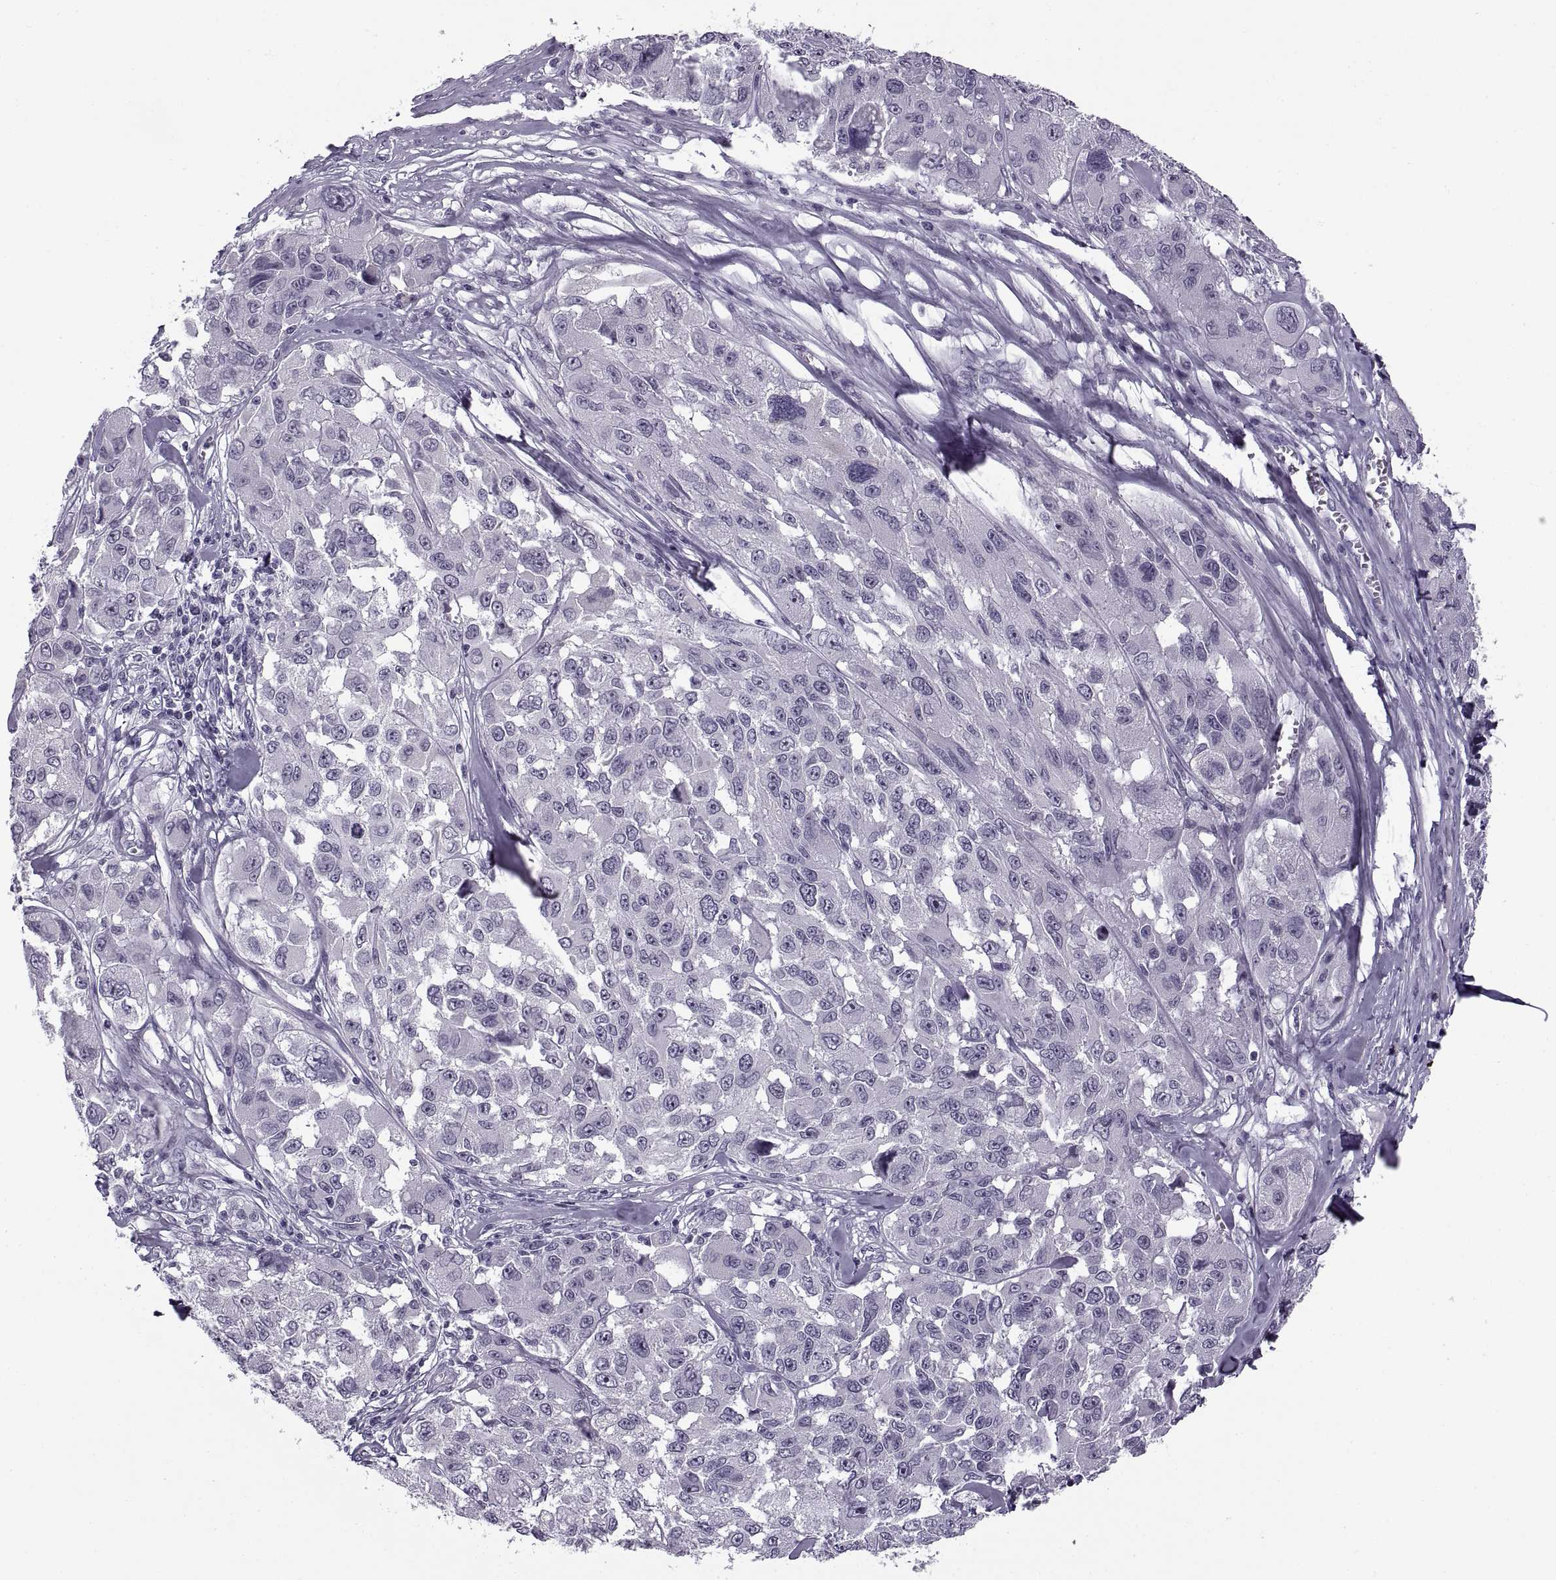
{"staining": {"intensity": "negative", "quantity": "none", "location": "none"}, "tissue": "melanoma", "cell_type": "Tumor cells", "image_type": "cancer", "snomed": [{"axis": "morphology", "description": "Malignant melanoma, NOS"}, {"axis": "topography", "description": "Skin"}], "caption": "IHC photomicrograph of neoplastic tissue: malignant melanoma stained with DAB demonstrates no significant protein staining in tumor cells.", "gene": "TBC1D3G", "patient": {"sex": "female", "age": 66}}